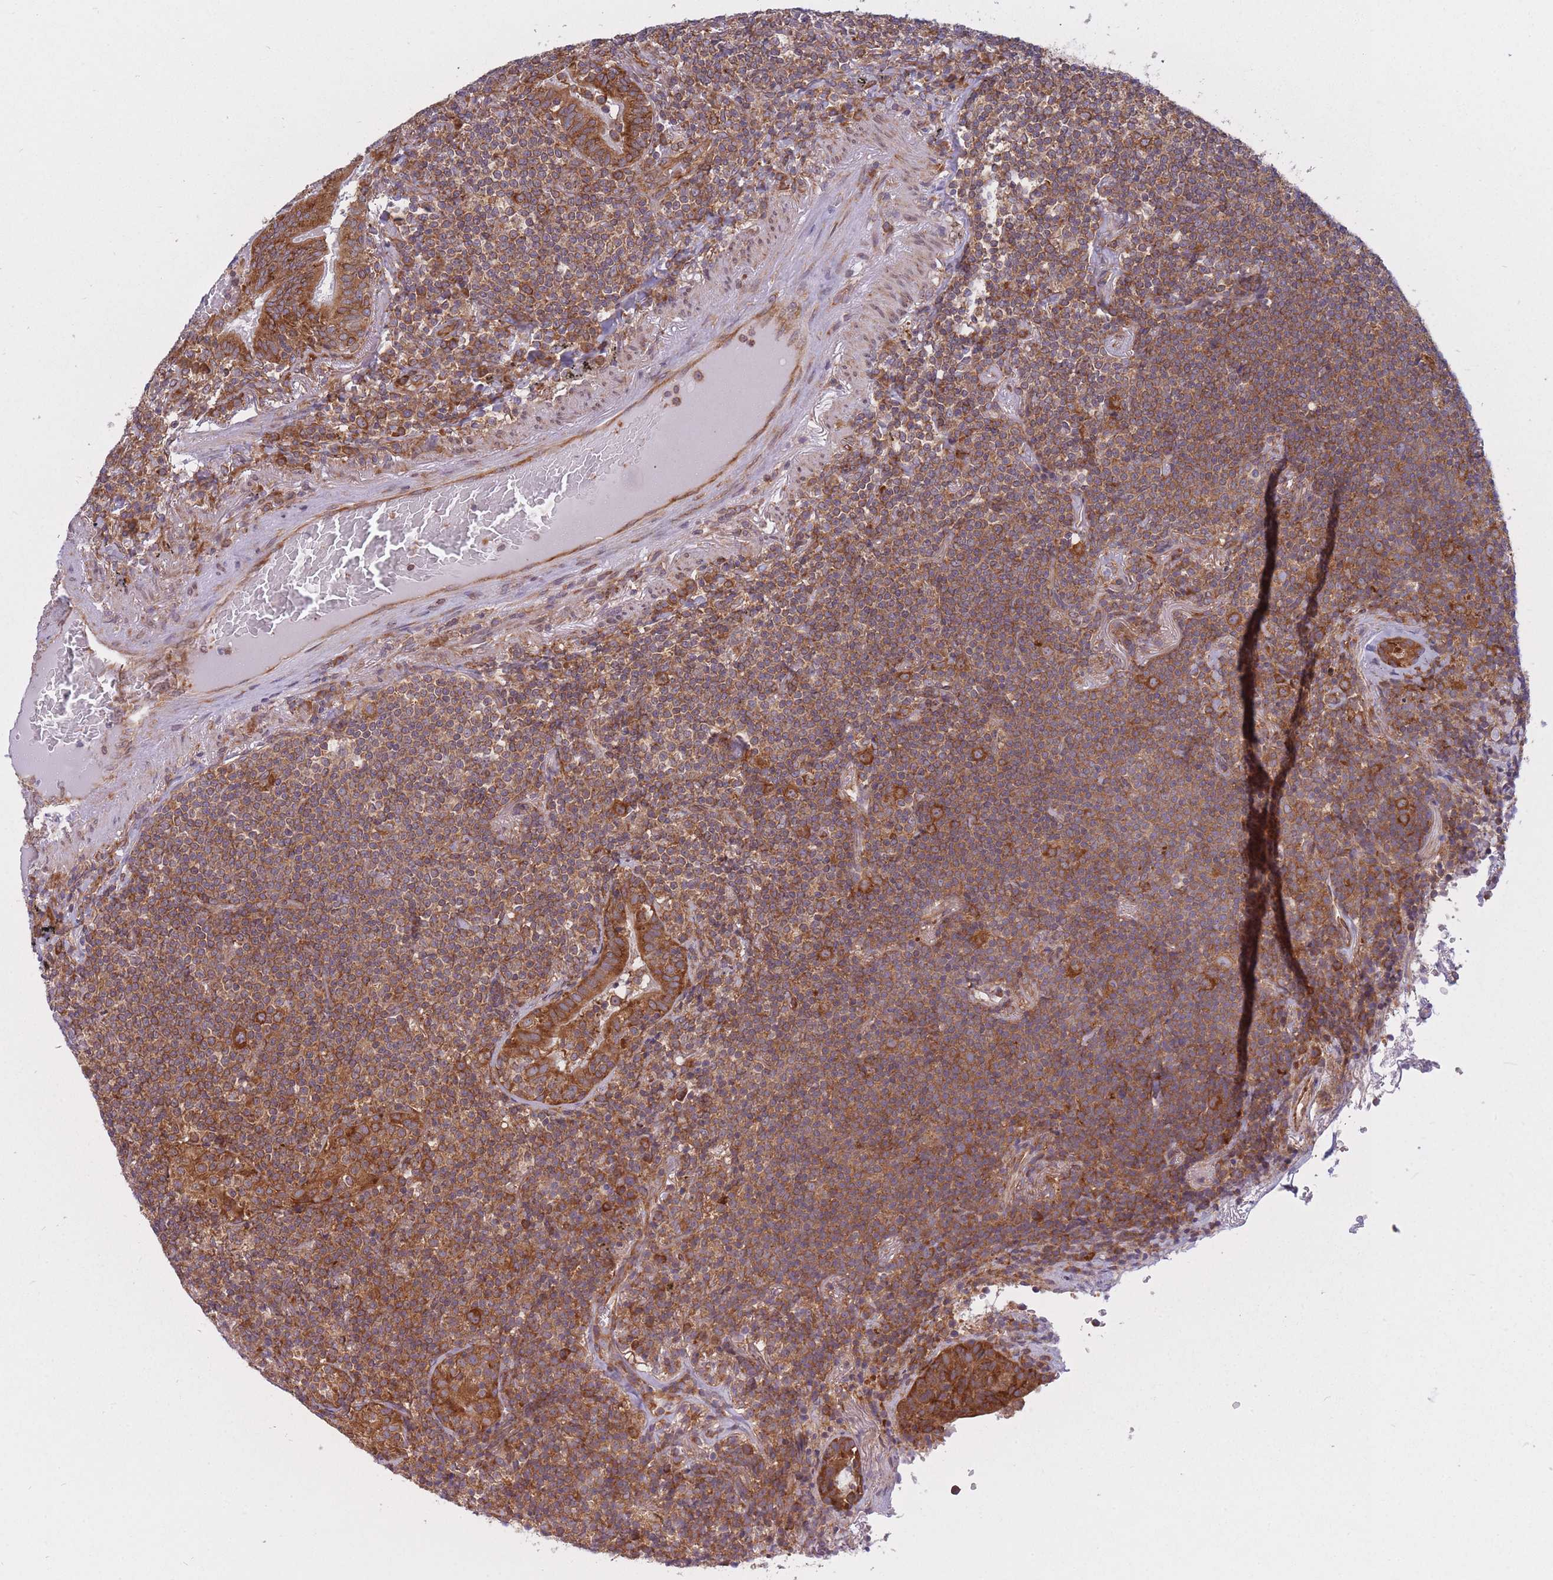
{"staining": {"intensity": "strong", "quantity": ">75%", "location": "cytoplasmic/membranous"}, "tissue": "lymphoma", "cell_type": "Tumor cells", "image_type": "cancer", "snomed": [{"axis": "morphology", "description": "Malignant lymphoma, non-Hodgkin's type, Low grade"}, {"axis": "topography", "description": "Lung"}], "caption": "Low-grade malignant lymphoma, non-Hodgkin's type was stained to show a protein in brown. There is high levels of strong cytoplasmic/membranous positivity in about >75% of tumor cells. Ihc stains the protein in brown and the nuclei are stained blue.", "gene": "CCDC124", "patient": {"sex": "female", "age": 71}}